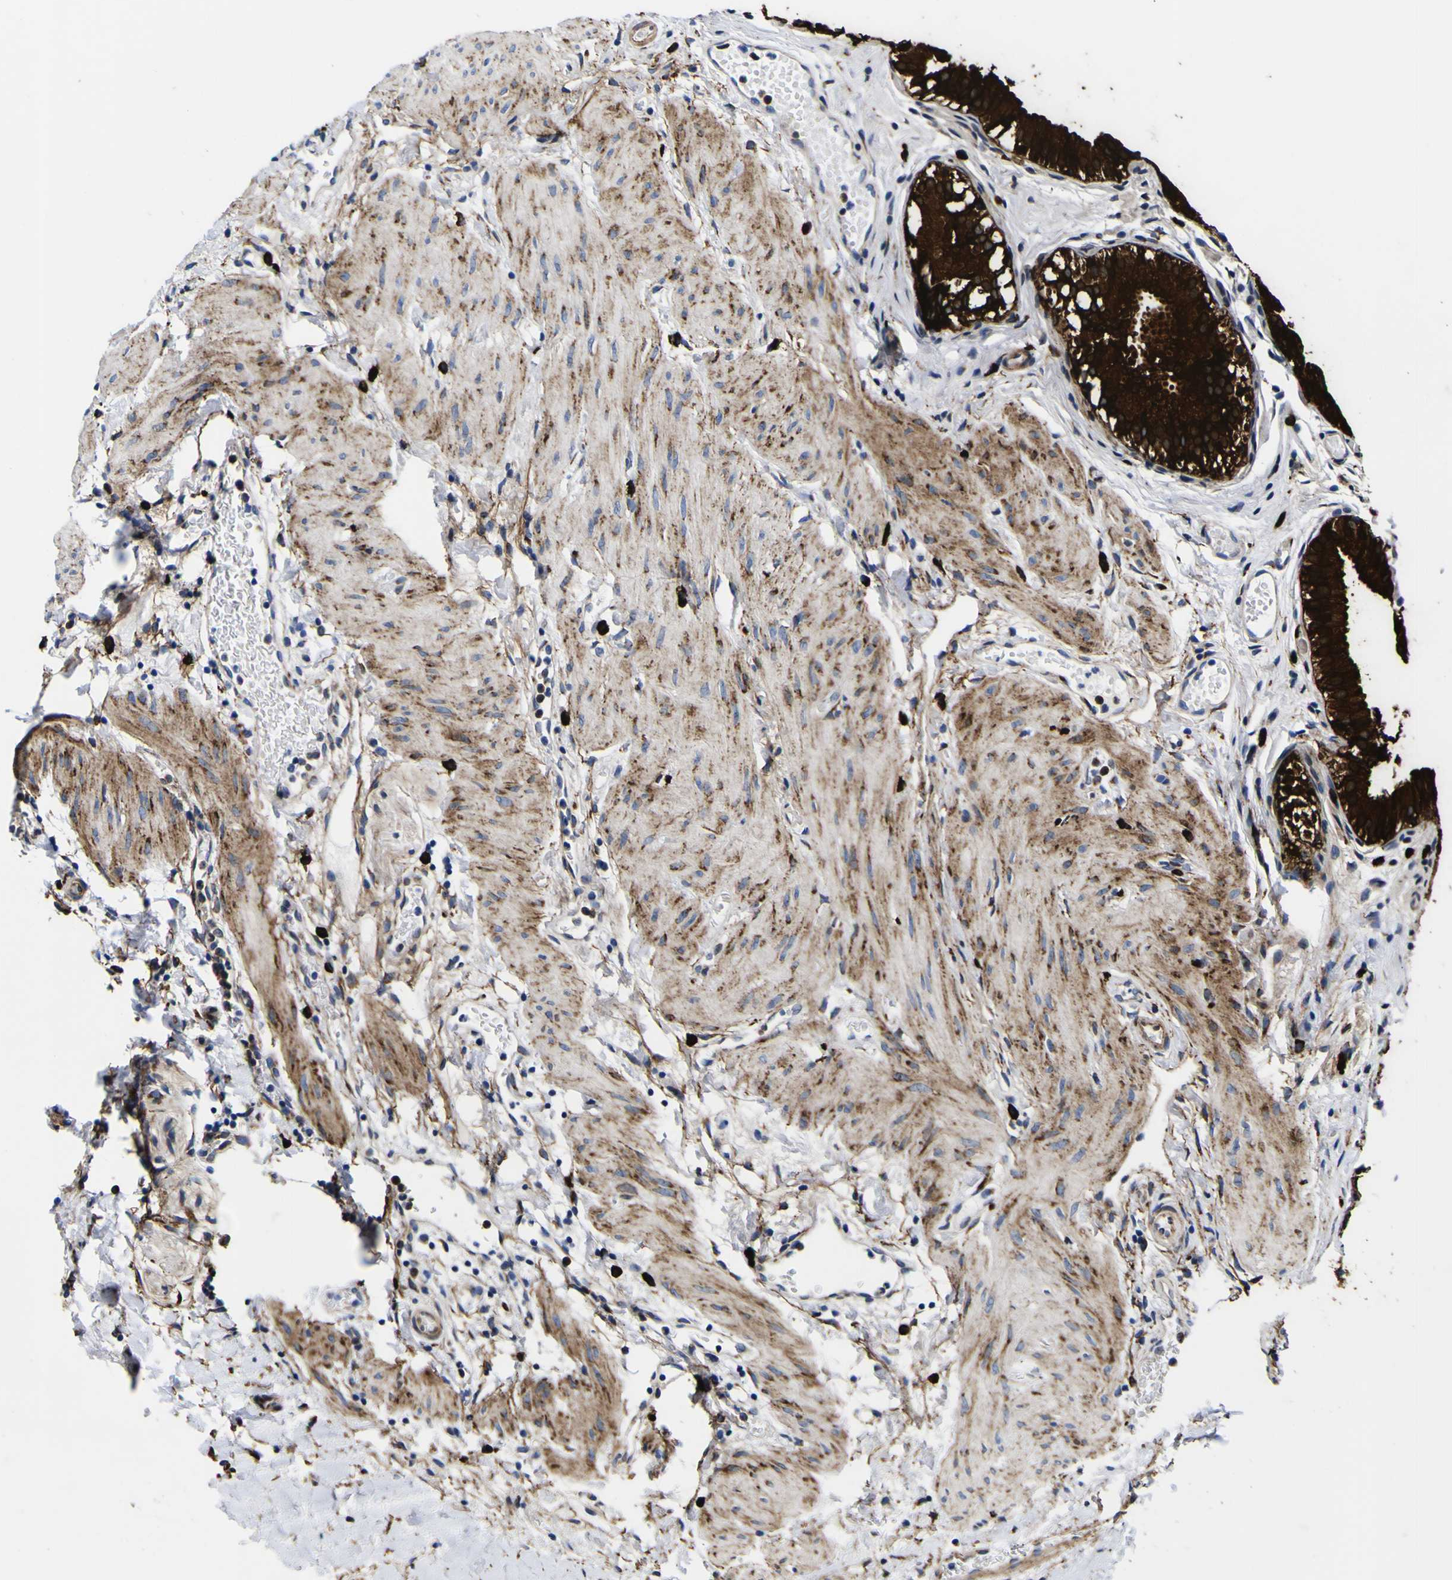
{"staining": {"intensity": "strong", "quantity": ">75%", "location": "cytoplasmic/membranous"}, "tissue": "gallbladder", "cell_type": "Glandular cells", "image_type": "normal", "snomed": [{"axis": "morphology", "description": "Normal tissue, NOS"}, {"axis": "topography", "description": "Gallbladder"}], "caption": "Protein staining reveals strong cytoplasmic/membranous expression in approximately >75% of glandular cells in benign gallbladder.", "gene": "SCD", "patient": {"sex": "female", "age": 26}}